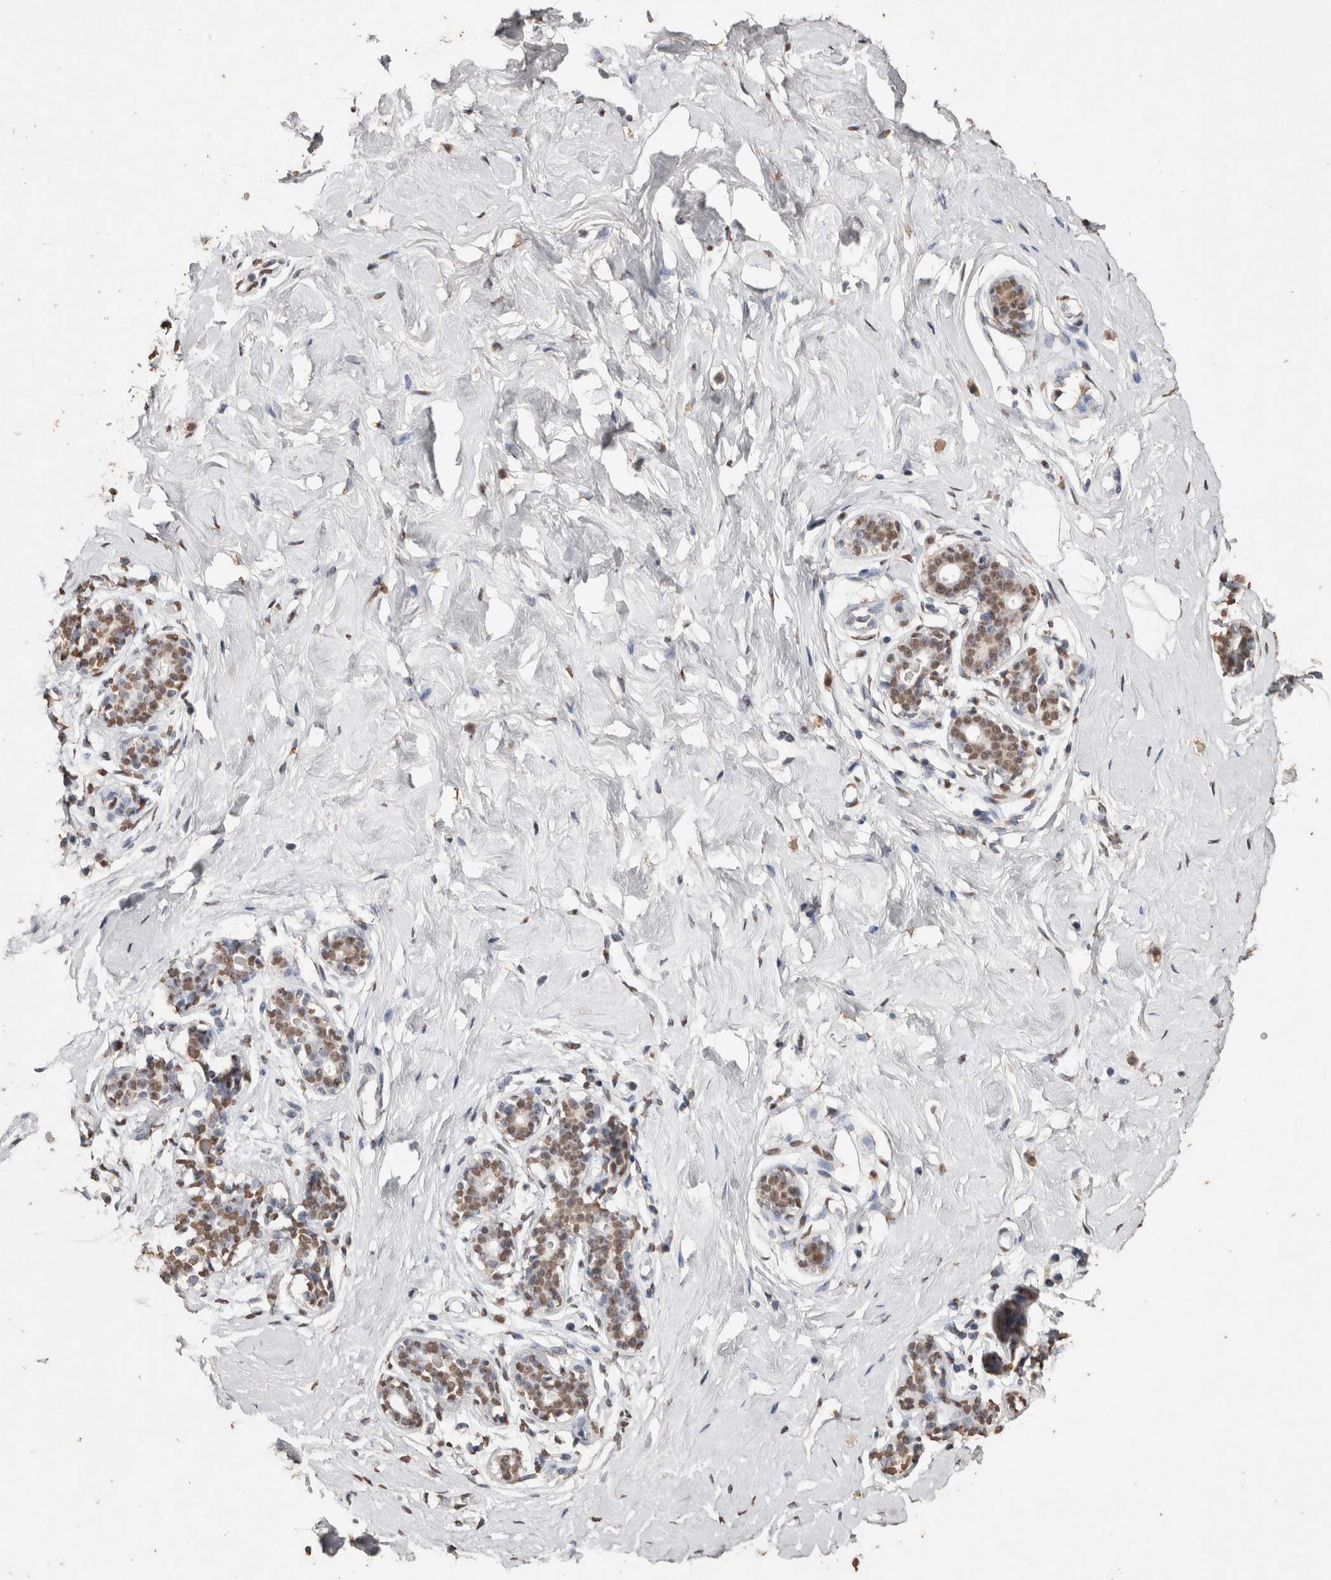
{"staining": {"intensity": "moderate", "quantity": ">75%", "location": "nuclear"}, "tissue": "breast", "cell_type": "Adipocytes", "image_type": "normal", "snomed": [{"axis": "morphology", "description": "Normal tissue, NOS"}, {"axis": "topography", "description": "Breast"}], "caption": "A photomicrograph of human breast stained for a protein demonstrates moderate nuclear brown staining in adipocytes. (DAB (3,3'-diaminobenzidine) IHC with brightfield microscopy, high magnification).", "gene": "NTHL1", "patient": {"sex": "female", "age": 23}}